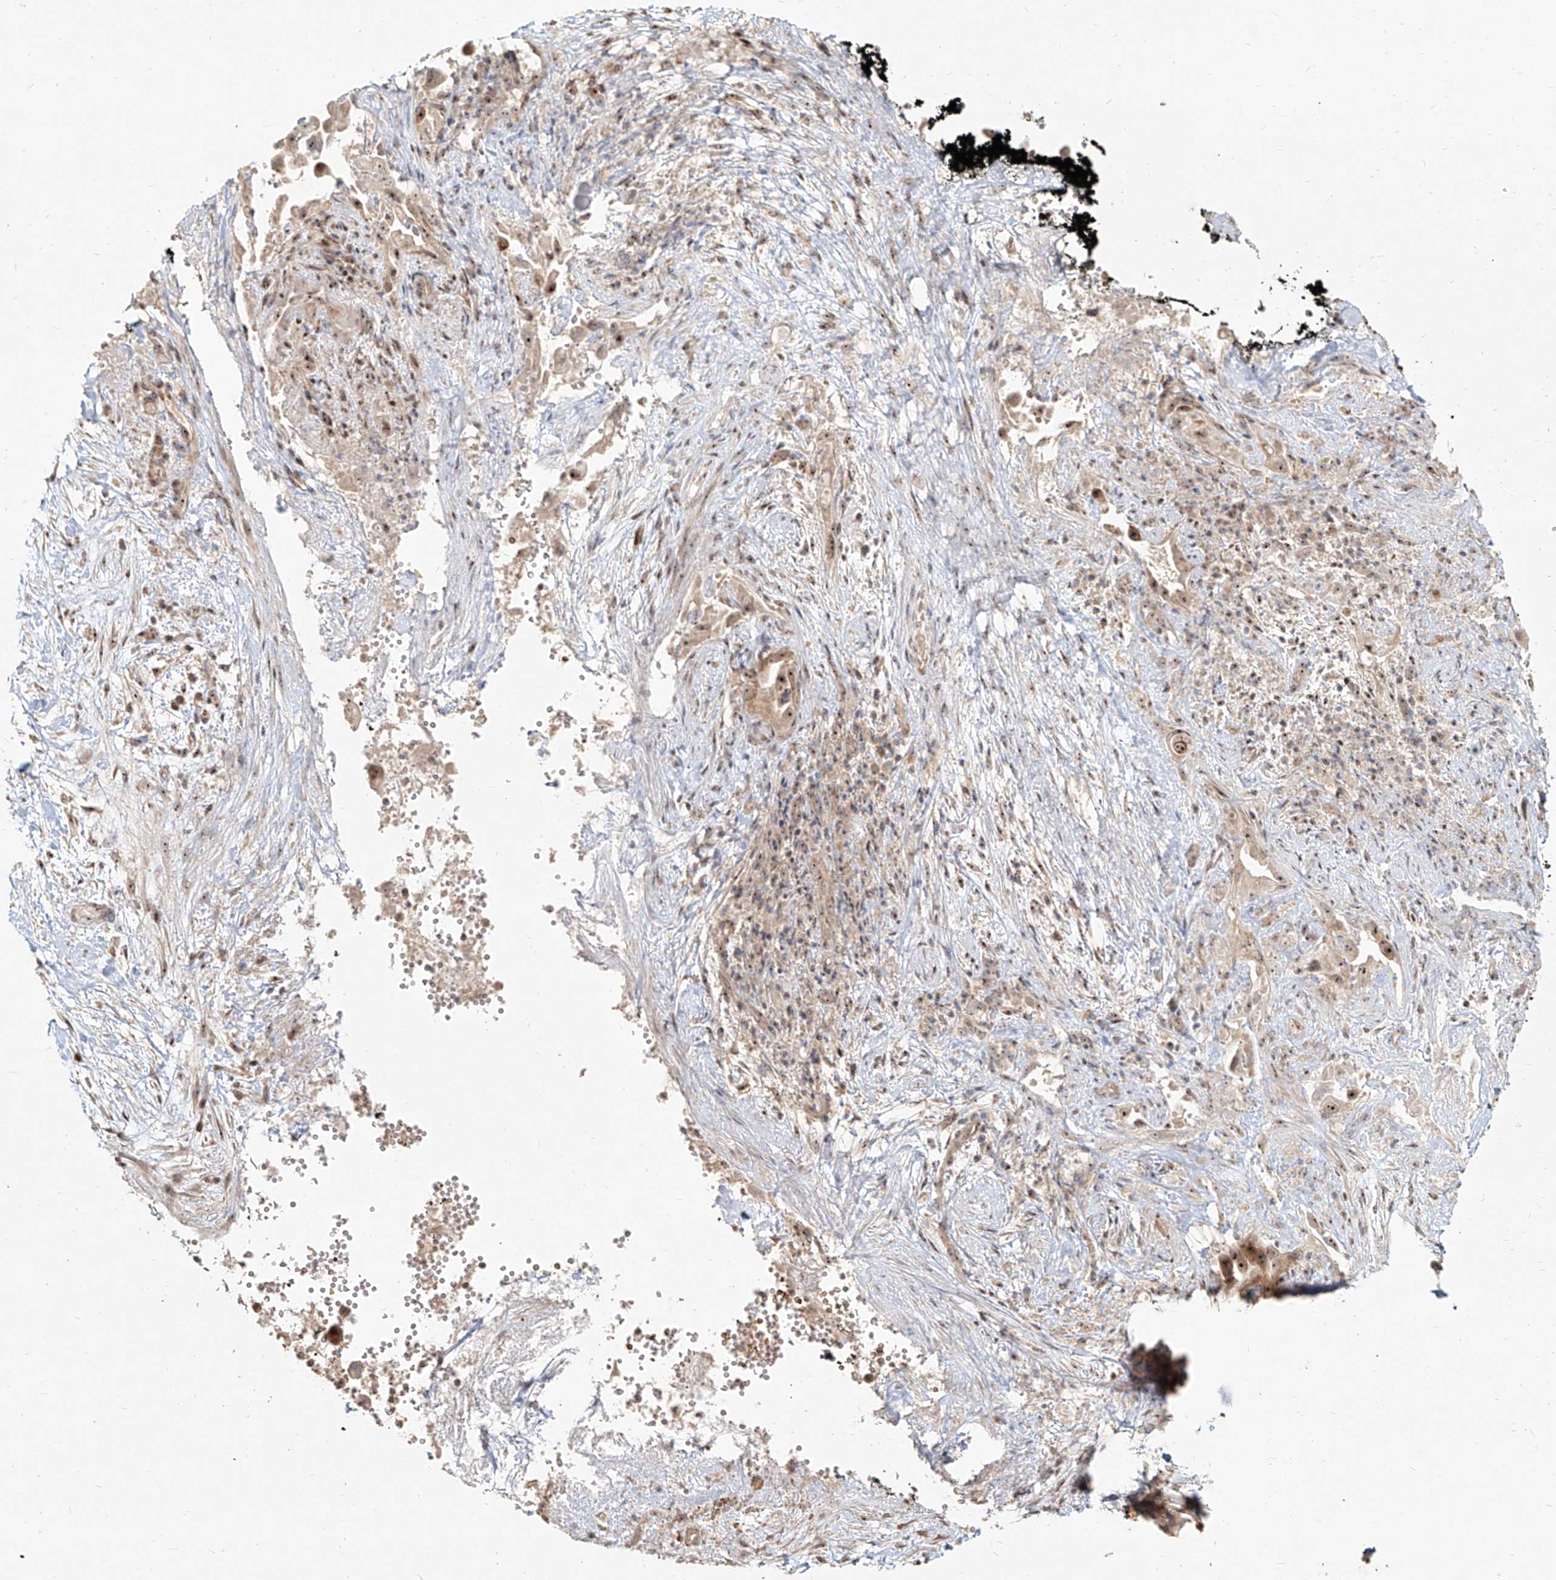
{"staining": {"intensity": "weak", "quantity": ">75%", "location": "cytoplasmic/membranous,nuclear"}, "tissue": "pancreatic cancer", "cell_type": "Tumor cells", "image_type": "cancer", "snomed": [{"axis": "morphology", "description": "Inflammation, NOS"}, {"axis": "morphology", "description": "Adenocarcinoma, NOS"}, {"axis": "topography", "description": "Pancreas"}], "caption": "Protein staining by immunohistochemistry (IHC) displays weak cytoplasmic/membranous and nuclear staining in approximately >75% of tumor cells in pancreatic cancer (adenocarcinoma). Using DAB (3,3'-diaminobenzidine) (brown) and hematoxylin (blue) stains, captured at high magnification using brightfield microscopy.", "gene": "BYSL", "patient": {"sex": "female", "age": 56}}